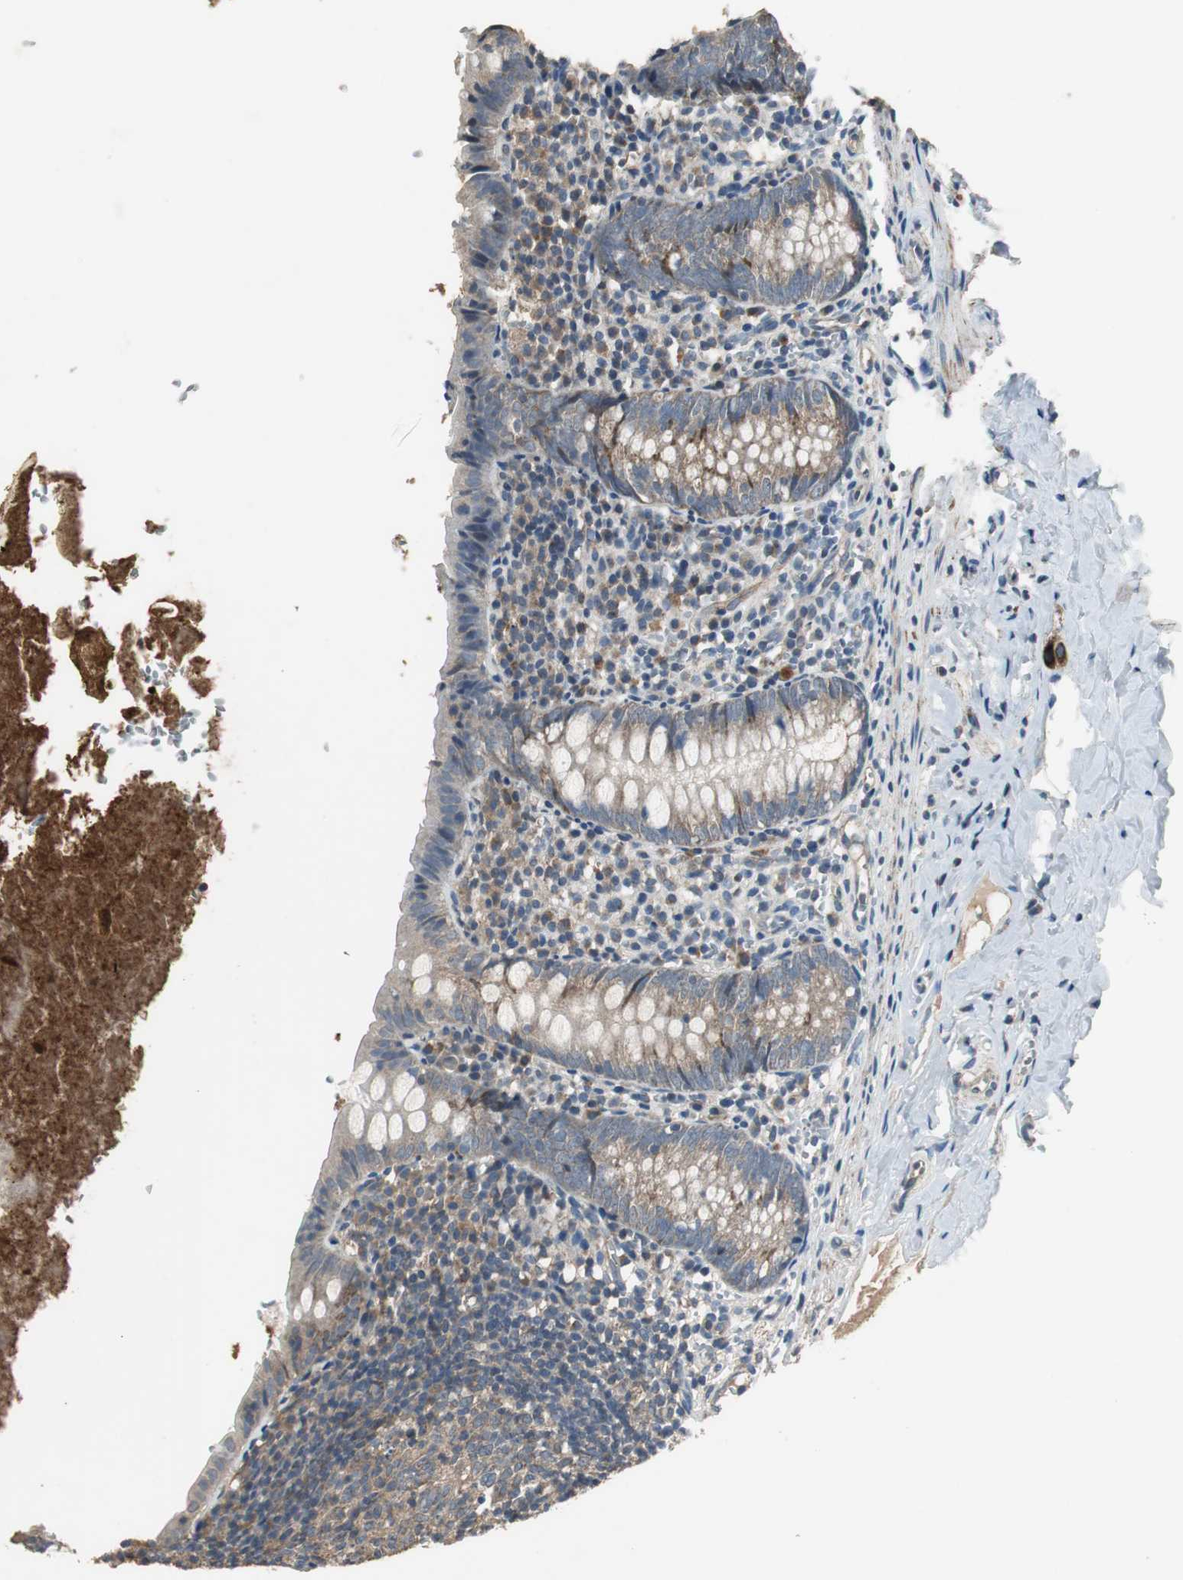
{"staining": {"intensity": "weak", "quantity": ">75%", "location": "cytoplasmic/membranous"}, "tissue": "appendix", "cell_type": "Glandular cells", "image_type": "normal", "snomed": [{"axis": "morphology", "description": "Normal tissue, NOS"}, {"axis": "topography", "description": "Appendix"}], "caption": "A micrograph showing weak cytoplasmic/membranous staining in about >75% of glandular cells in unremarkable appendix, as visualized by brown immunohistochemical staining.", "gene": "MSTO1", "patient": {"sex": "female", "age": 10}}